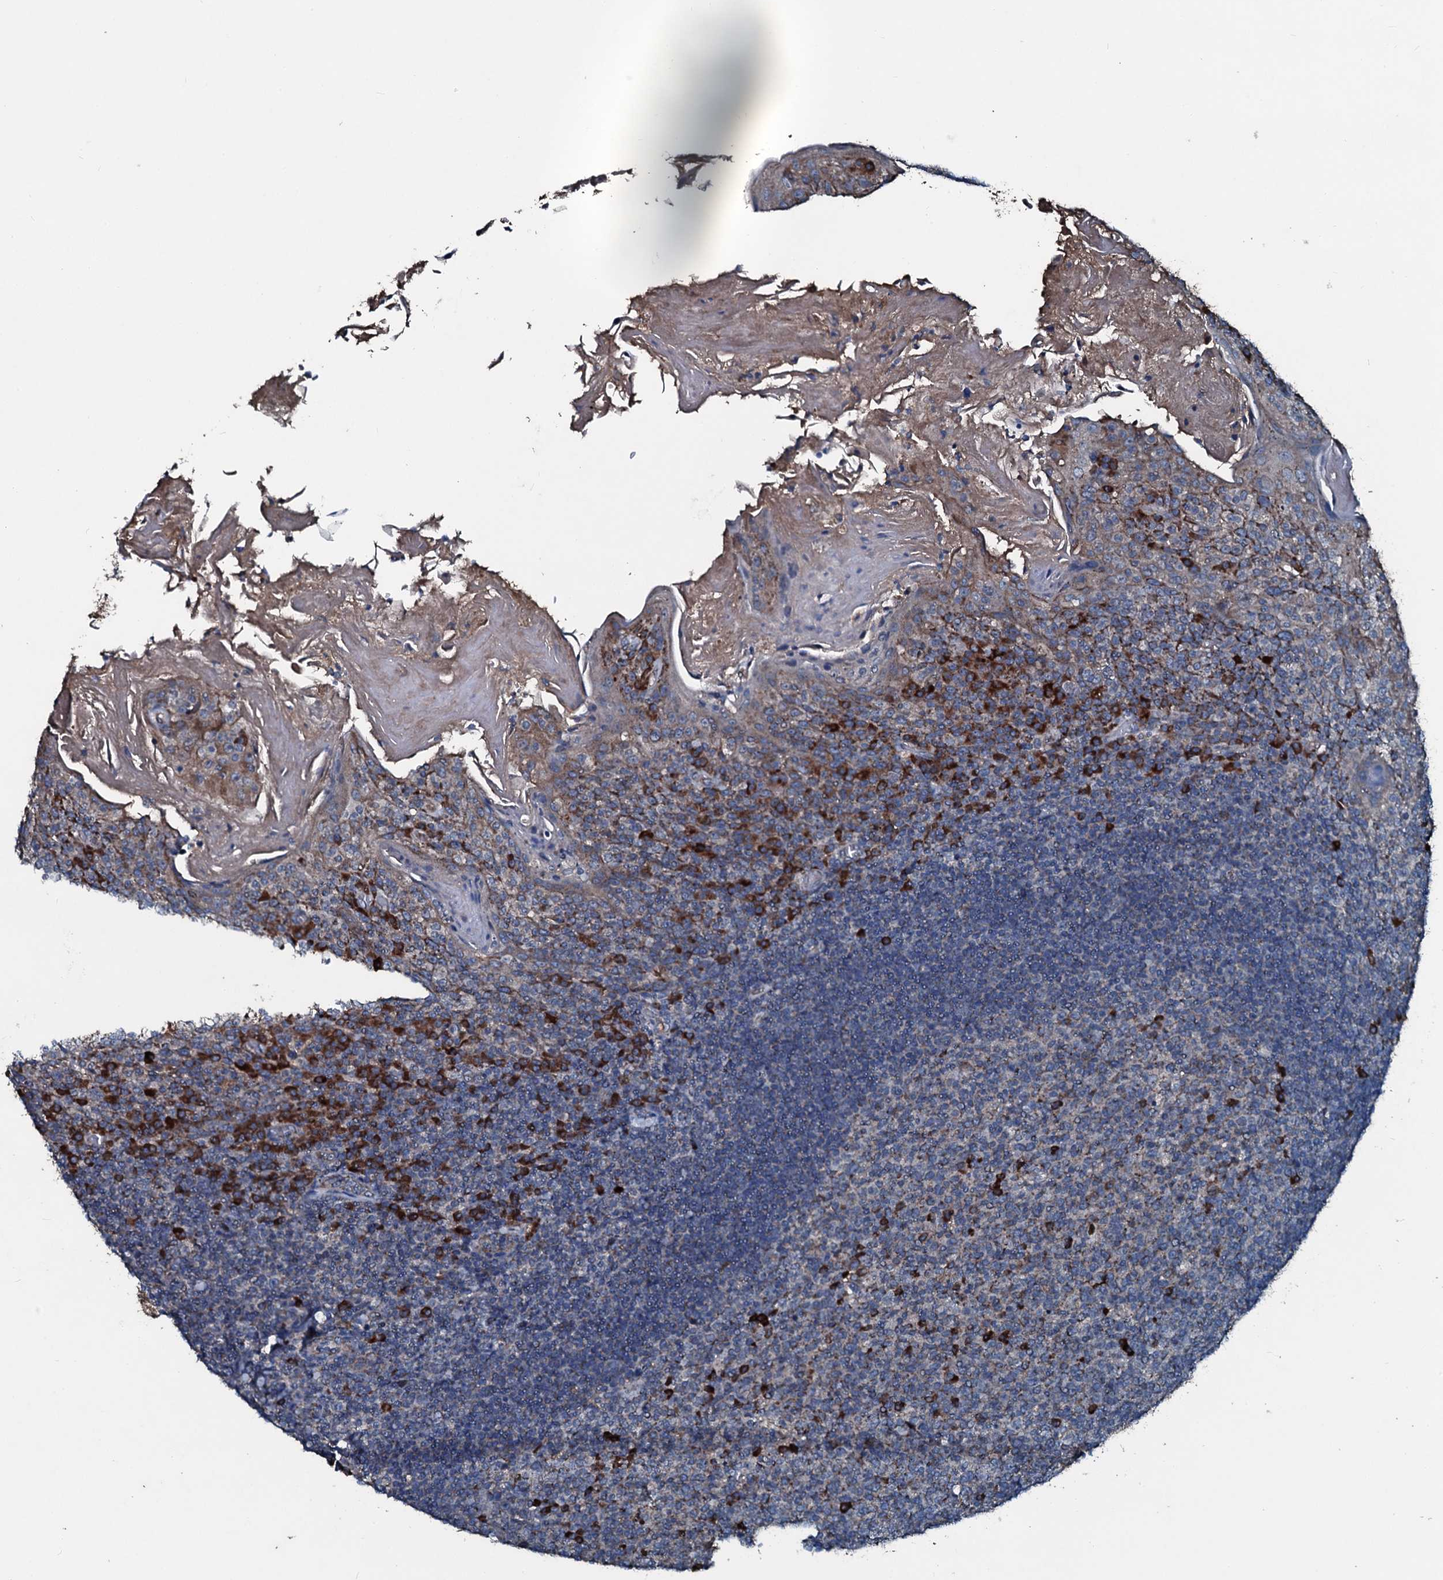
{"staining": {"intensity": "strong", "quantity": "<25%", "location": "cytoplasmic/membranous"}, "tissue": "tonsil", "cell_type": "Germinal center cells", "image_type": "normal", "snomed": [{"axis": "morphology", "description": "Normal tissue, NOS"}, {"axis": "topography", "description": "Tonsil"}], "caption": "This is a histology image of IHC staining of benign tonsil, which shows strong staining in the cytoplasmic/membranous of germinal center cells.", "gene": "ACSS3", "patient": {"sex": "female", "age": 10}}